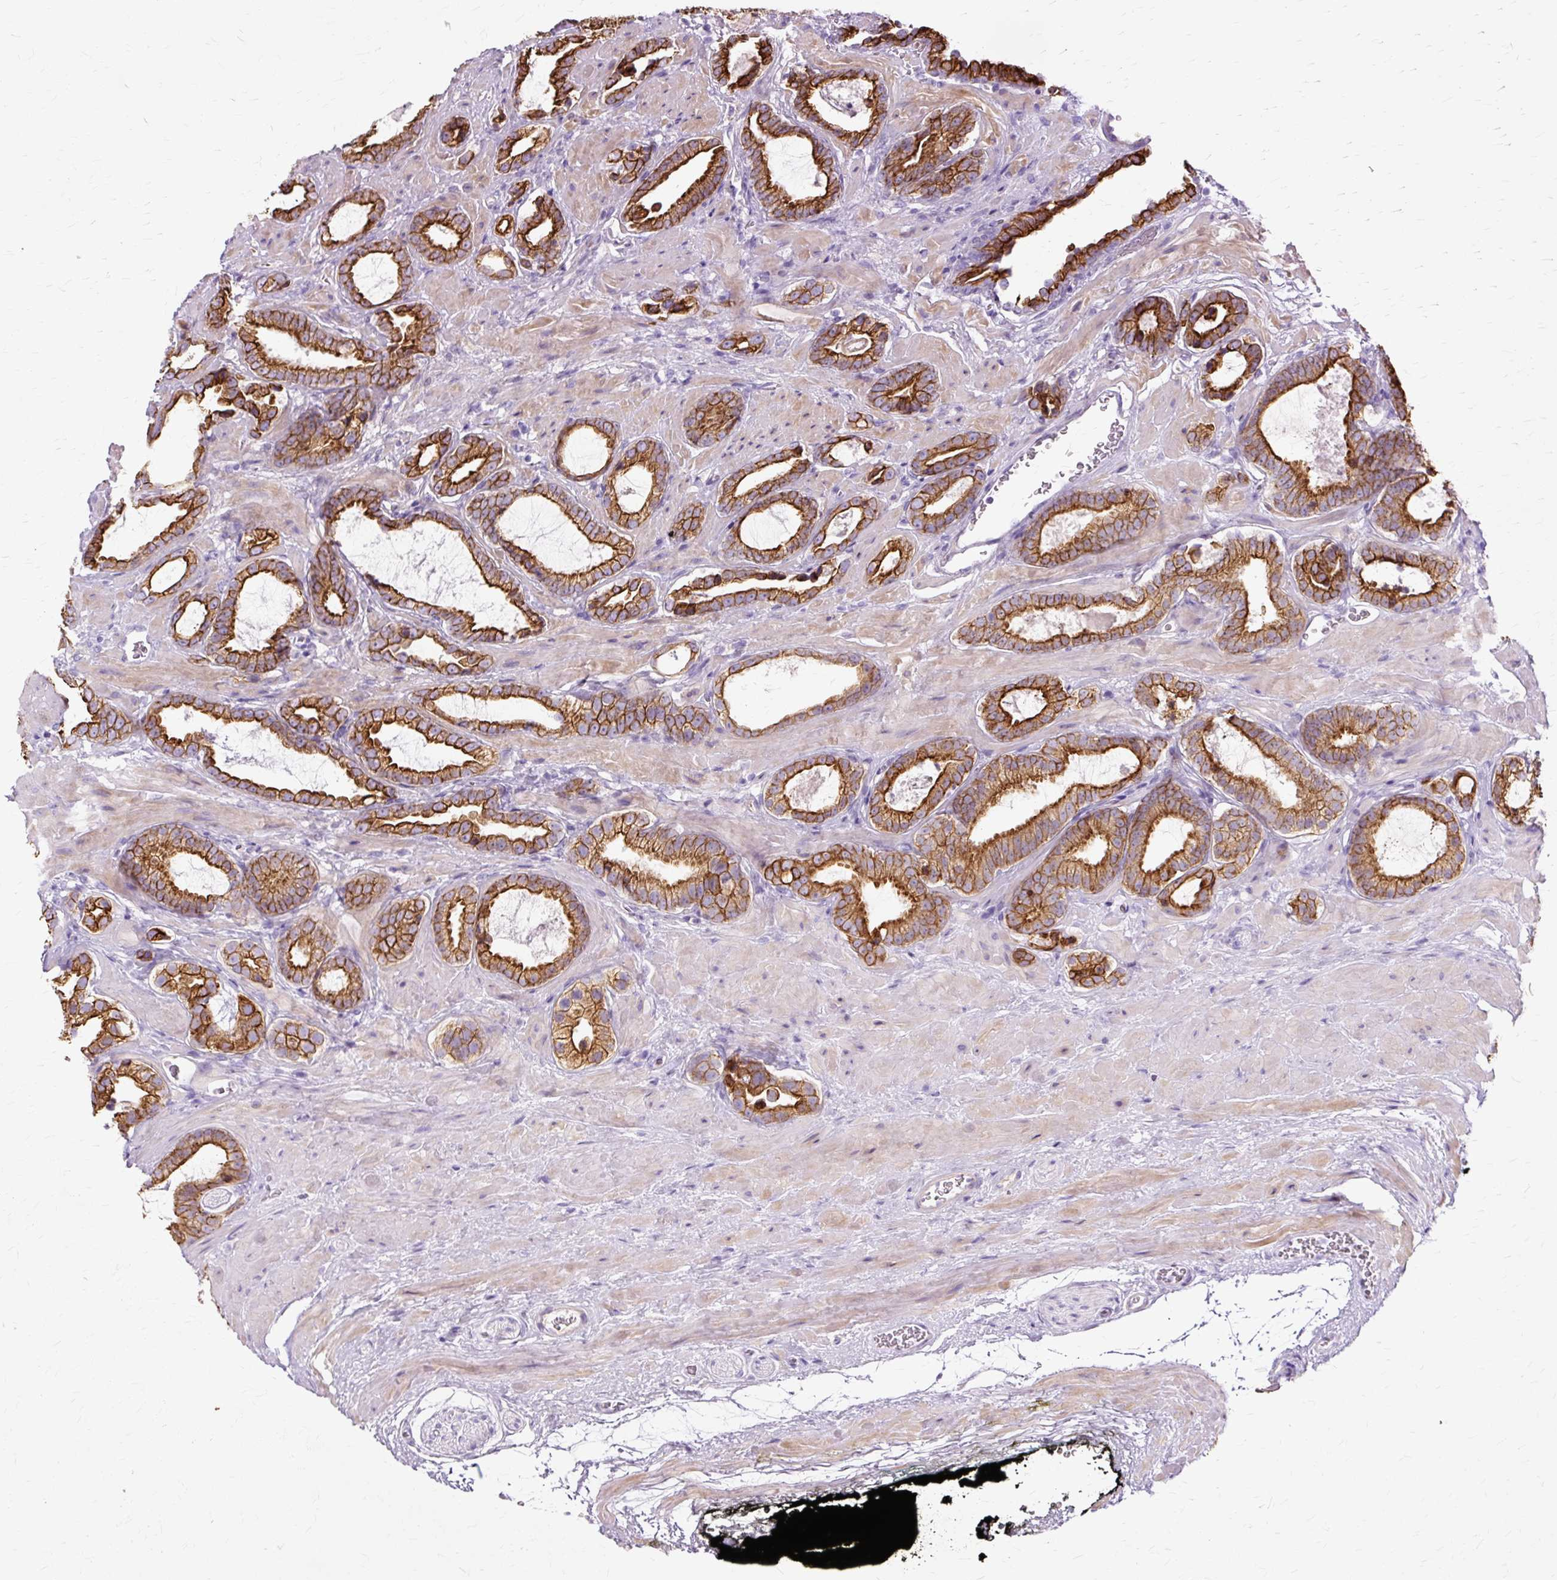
{"staining": {"intensity": "strong", "quantity": ">75%", "location": "cytoplasmic/membranous"}, "tissue": "prostate cancer", "cell_type": "Tumor cells", "image_type": "cancer", "snomed": [{"axis": "morphology", "description": "Adenocarcinoma, Low grade"}, {"axis": "topography", "description": "Prostate"}], "caption": "This is a histology image of IHC staining of prostate cancer (low-grade adenocarcinoma), which shows strong positivity in the cytoplasmic/membranous of tumor cells.", "gene": "DCTN4", "patient": {"sex": "male", "age": 62}}